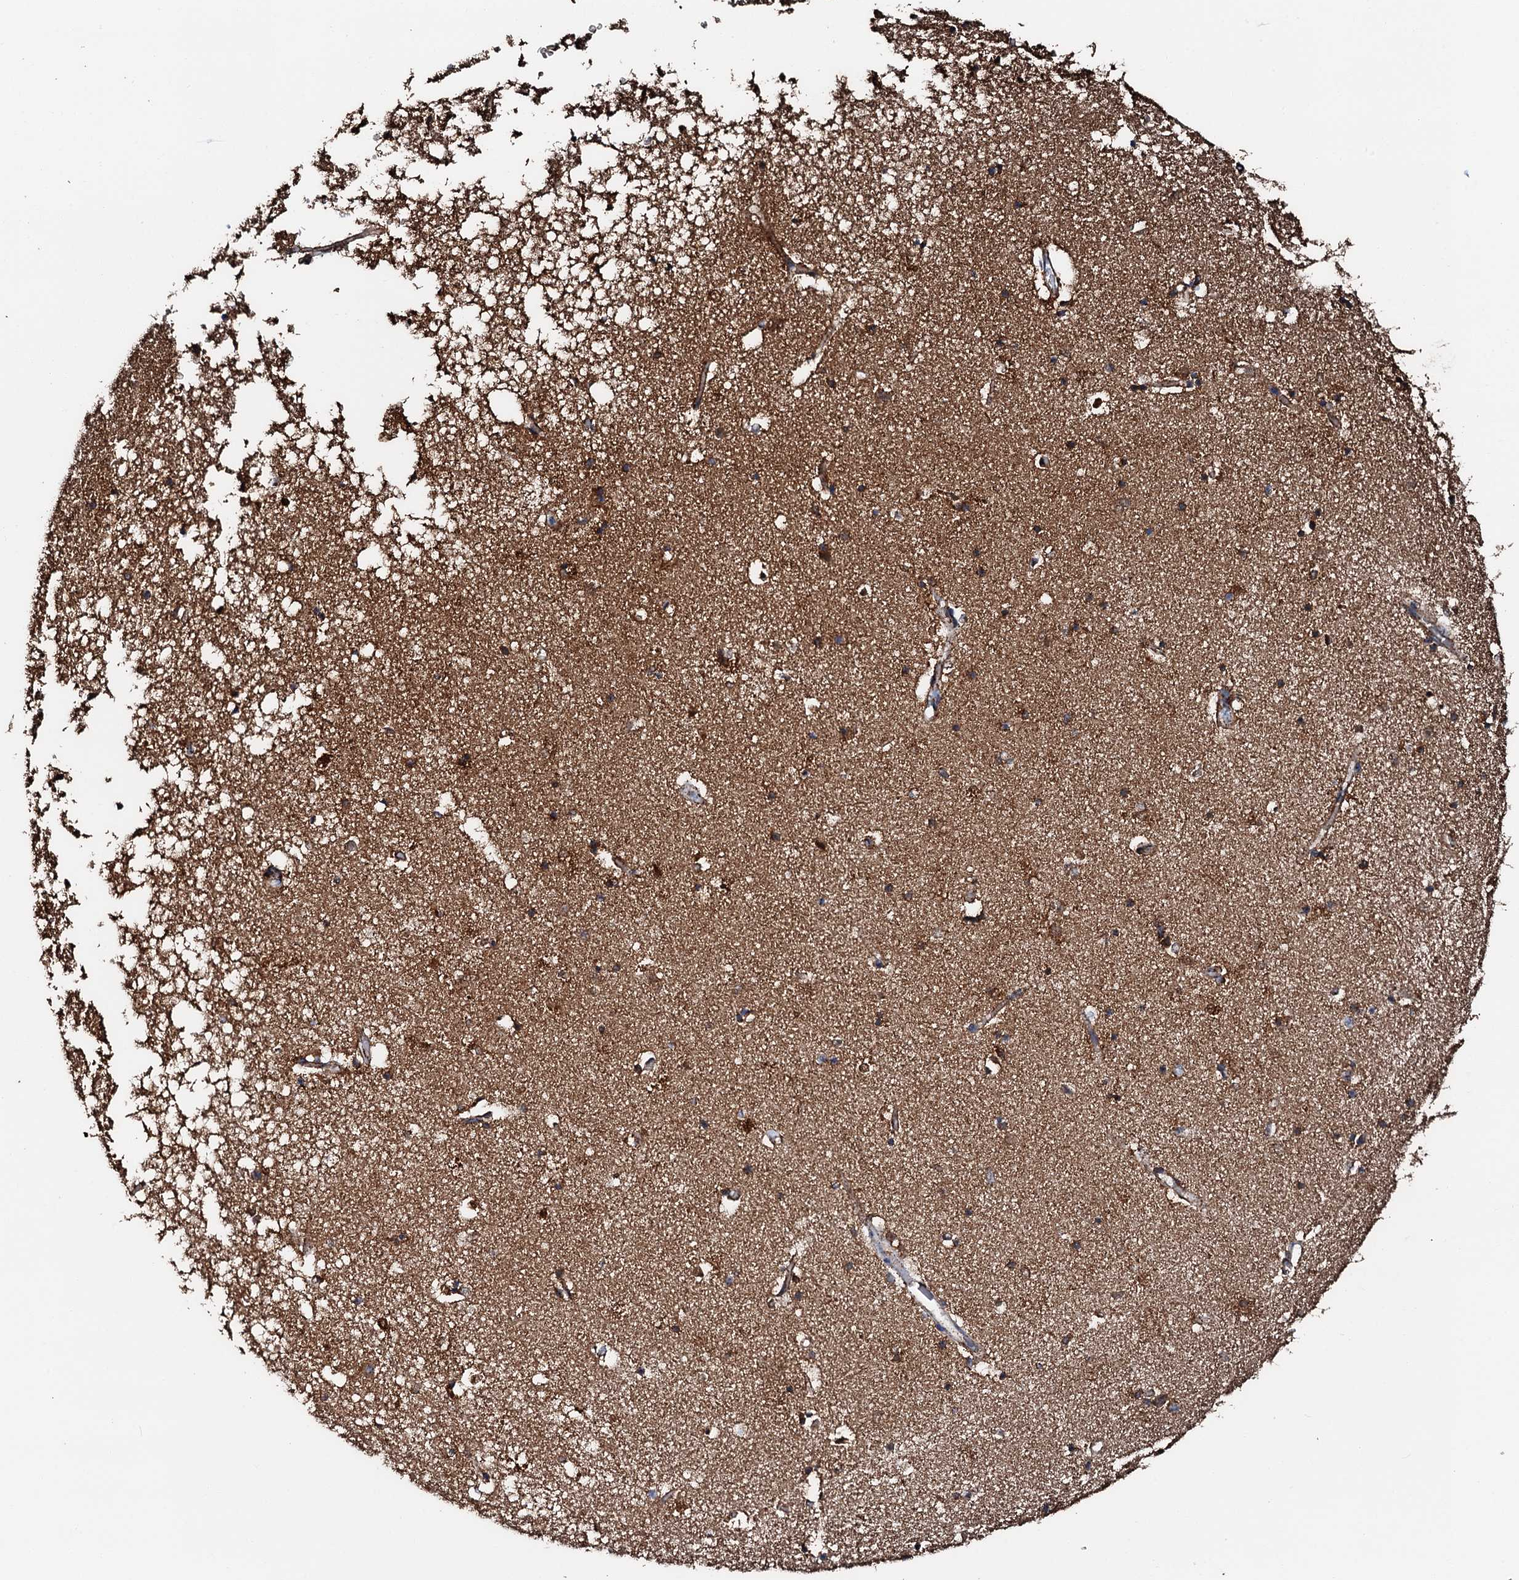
{"staining": {"intensity": "moderate", "quantity": ">75%", "location": "cytoplasmic/membranous"}, "tissue": "hippocampus", "cell_type": "Glial cells", "image_type": "normal", "snomed": [{"axis": "morphology", "description": "Normal tissue, NOS"}, {"axis": "topography", "description": "Hippocampus"}], "caption": "Immunohistochemical staining of unremarkable hippocampus demonstrates moderate cytoplasmic/membranous protein positivity in approximately >75% of glial cells.", "gene": "HADH", "patient": {"sex": "male", "age": 70}}